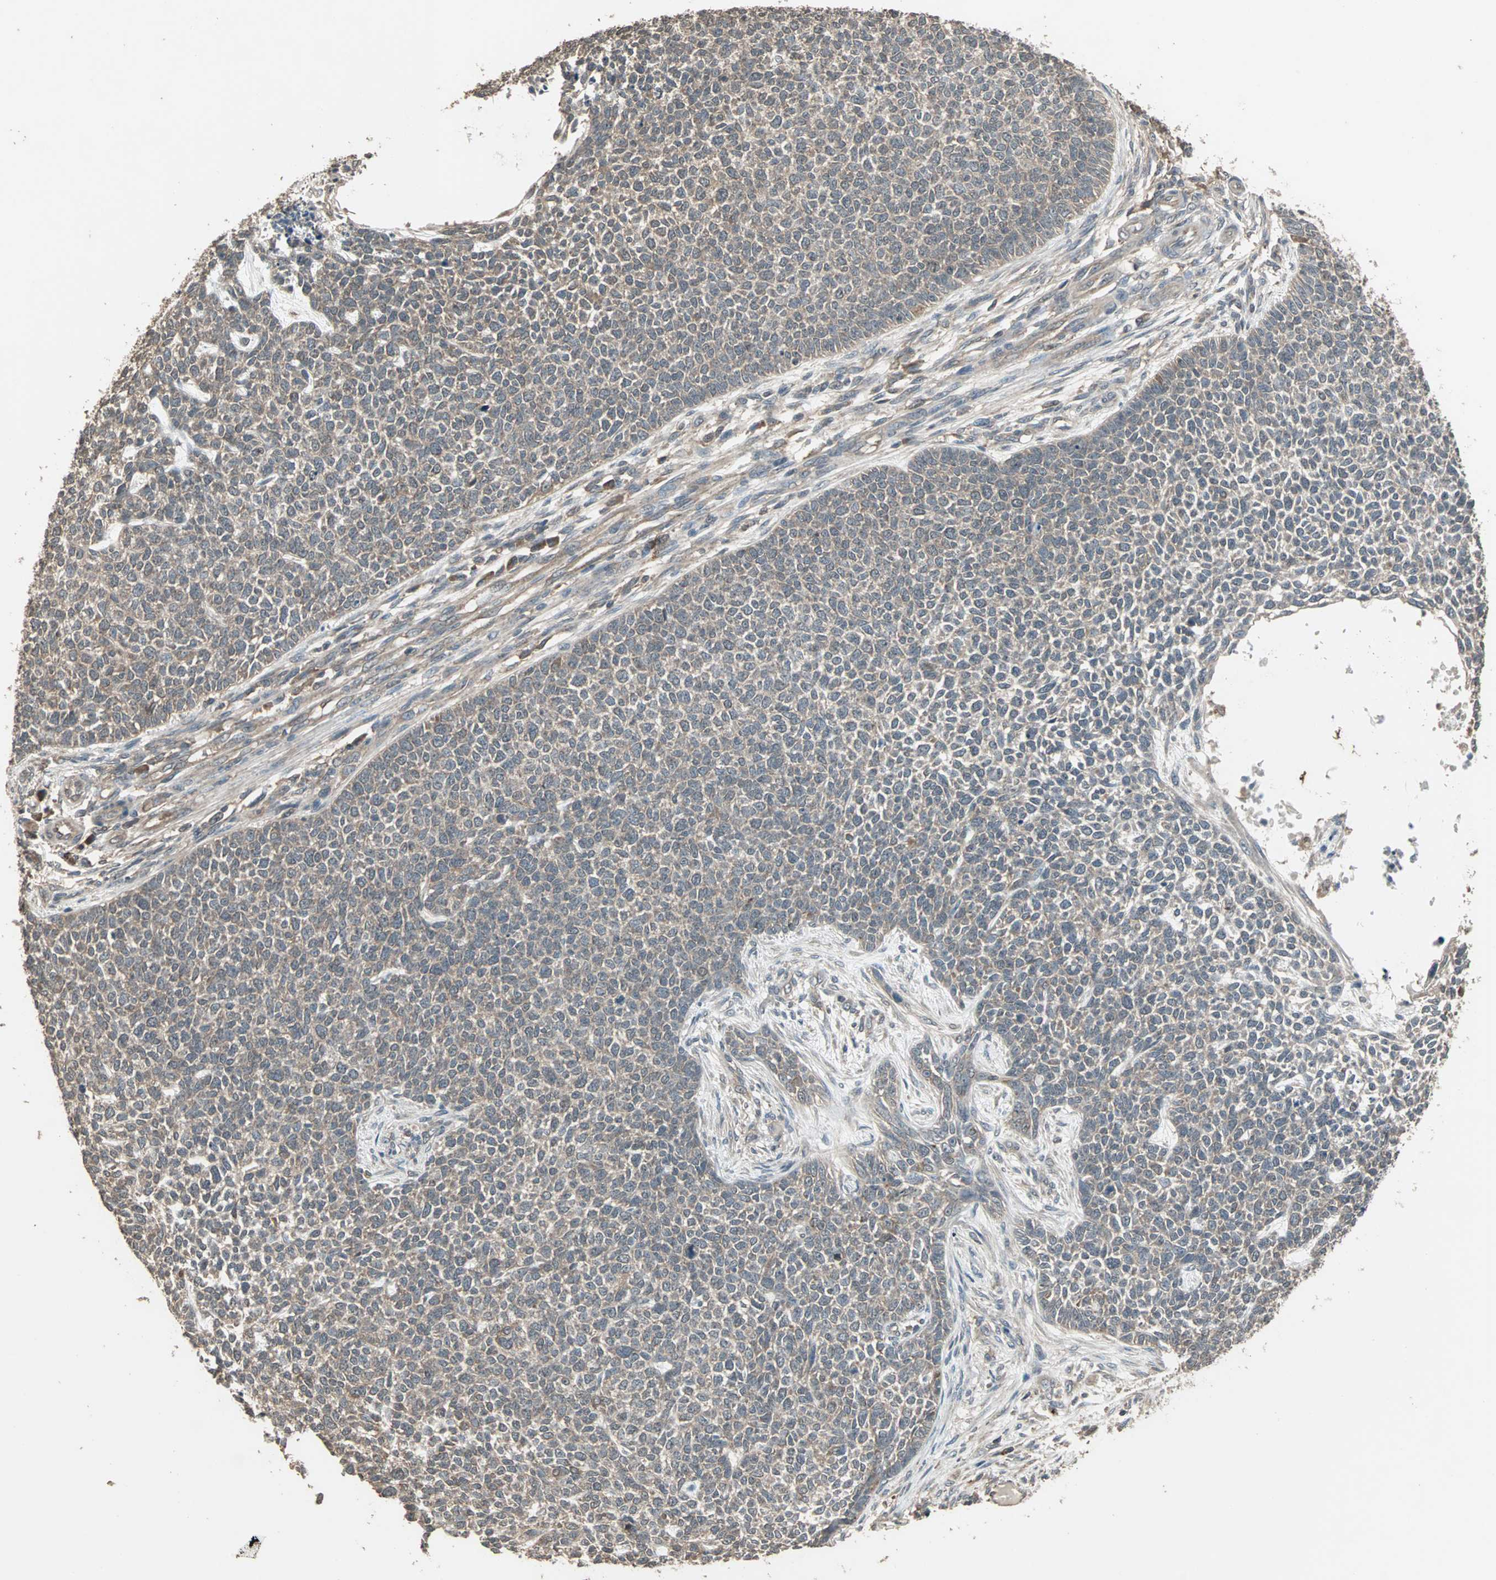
{"staining": {"intensity": "moderate", "quantity": ">75%", "location": "cytoplasmic/membranous"}, "tissue": "skin cancer", "cell_type": "Tumor cells", "image_type": "cancer", "snomed": [{"axis": "morphology", "description": "Basal cell carcinoma"}, {"axis": "topography", "description": "Skin"}], "caption": "DAB (3,3'-diaminobenzidine) immunohistochemical staining of human skin cancer demonstrates moderate cytoplasmic/membranous protein expression in approximately >75% of tumor cells.", "gene": "UBAC1", "patient": {"sex": "female", "age": 84}}